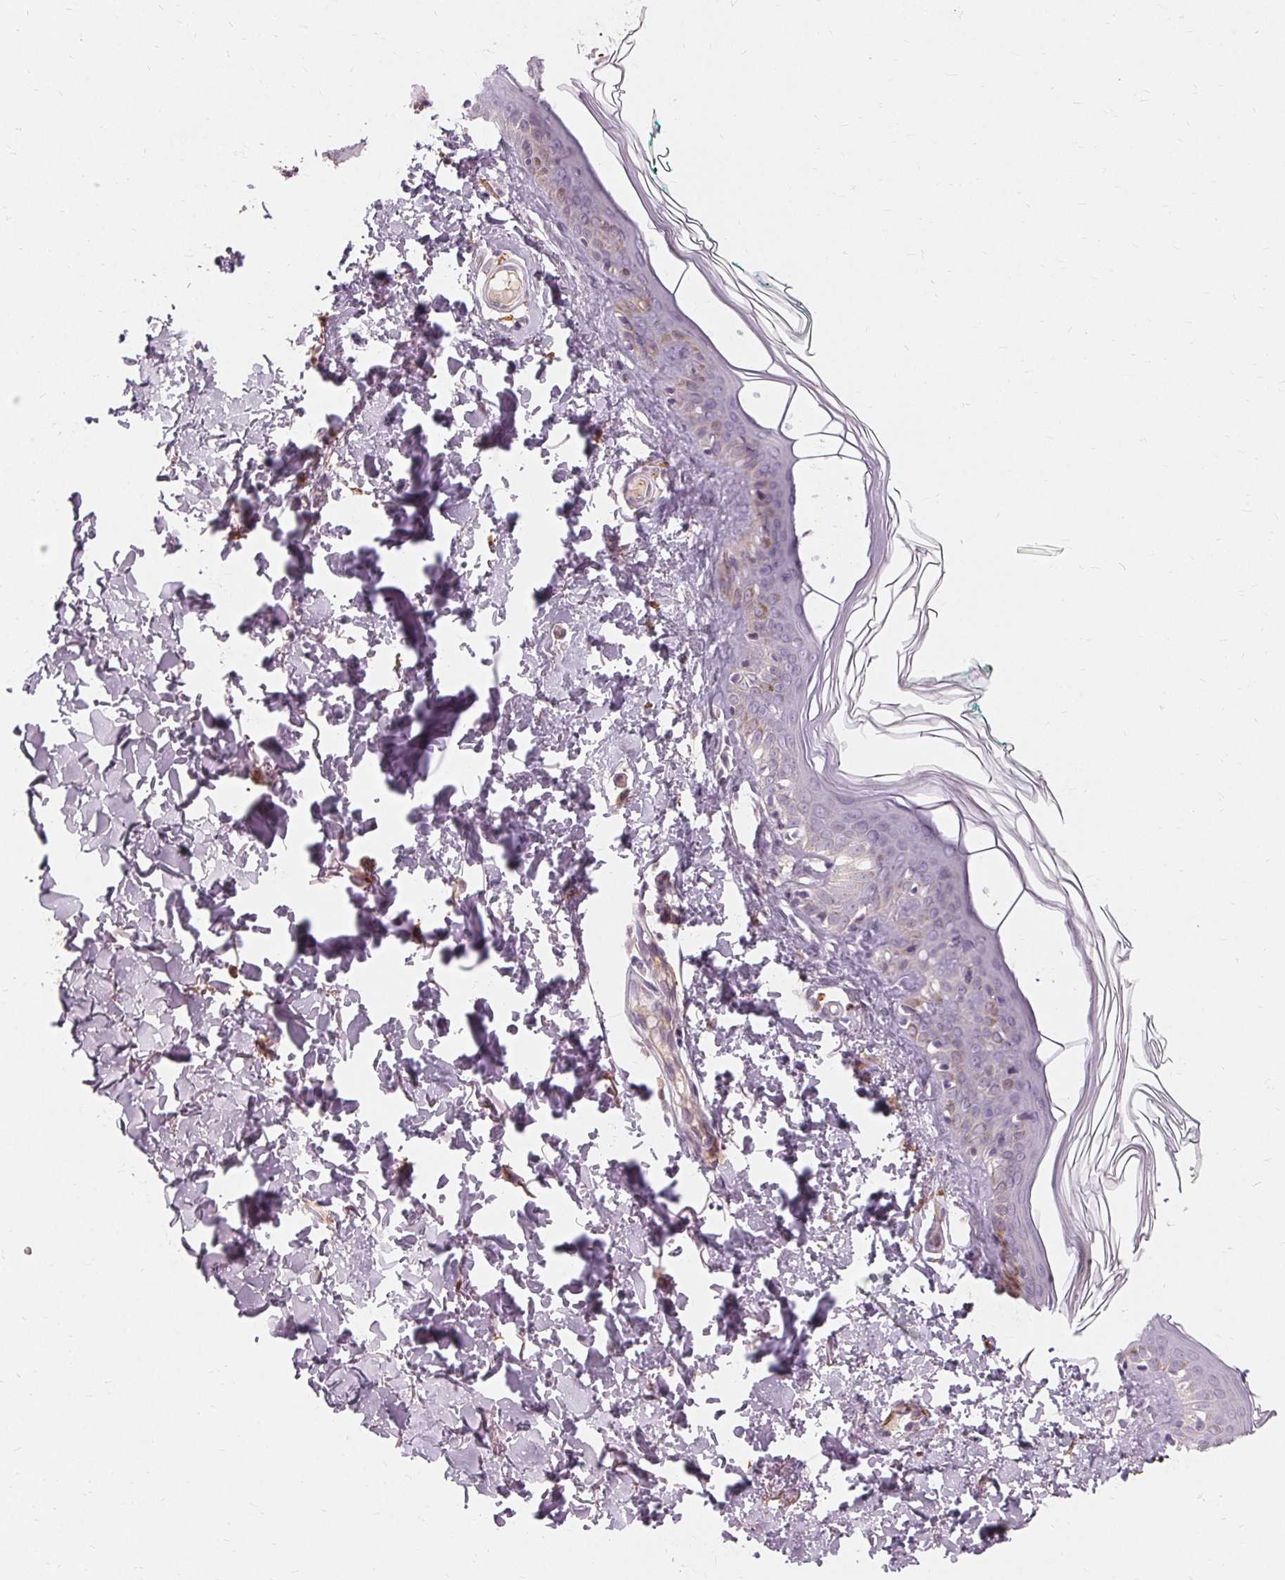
{"staining": {"intensity": "negative", "quantity": "none", "location": "none"}, "tissue": "skin", "cell_type": "Fibroblasts", "image_type": "normal", "snomed": [{"axis": "morphology", "description": "Normal tissue, NOS"}, {"axis": "topography", "description": "Skin"}, {"axis": "topography", "description": "Peripheral nerve tissue"}], "caption": "This is an IHC micrograph of unremarkable human skin. There is no positivity in fibroblasts.", "gene": "IFNGR1", "patient": {"sex": "female", "age": 45}}